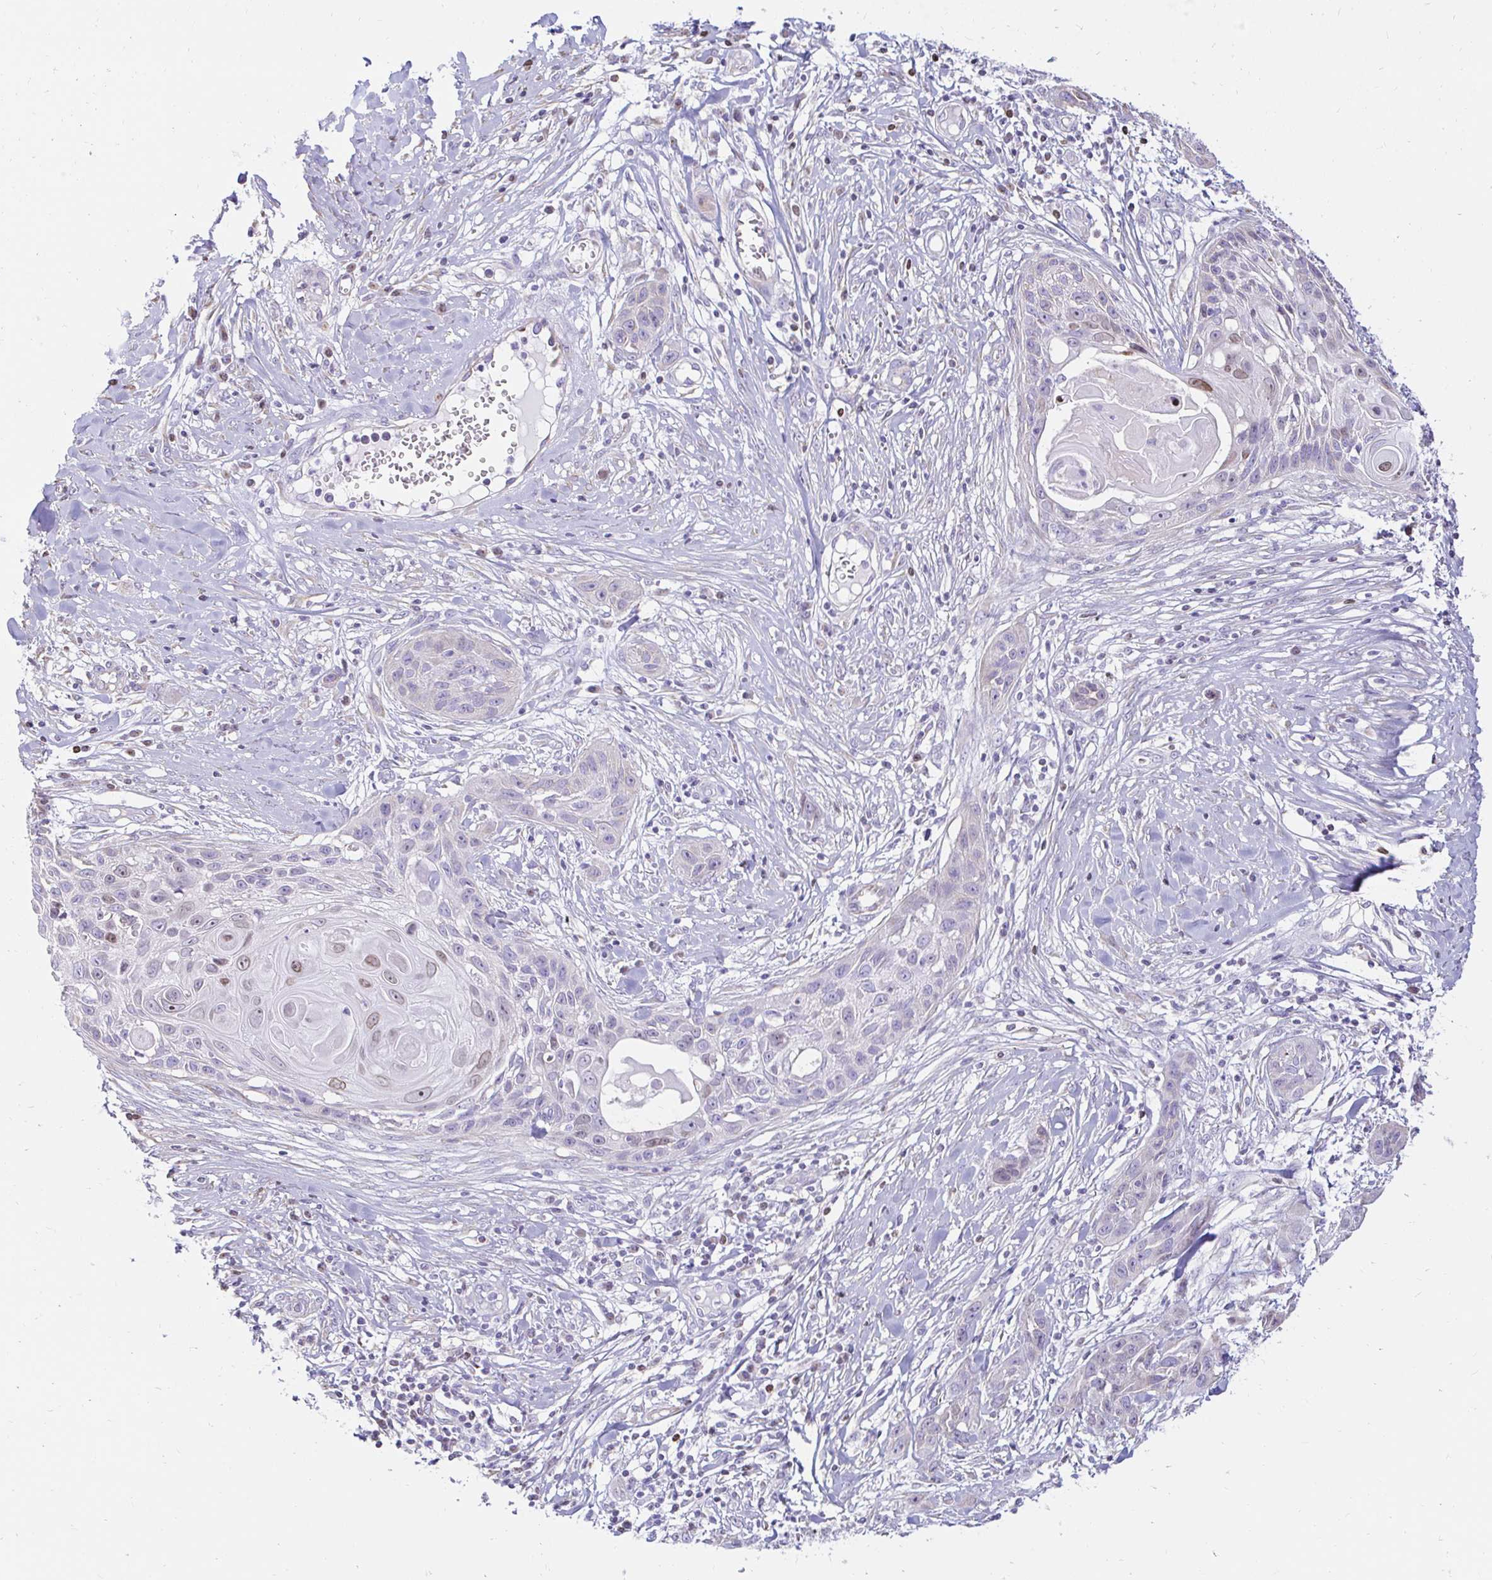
{"staining": {"intensity": "weak", "quantity": "<25%", "location": "nuclear"}, "tissue": "skin cancer", "cell_type": "Tumor cells", "image_type": "cancer", "snomed": [{"axis": "morphology", "description": "Squamous cell carcinoma, NOS"}, {"axis": "topography", "description": "Skin"}, {"axis": "topography", "description": "Vulva"}], "caption": "This histopathology image is of skin cancer (squamous cell carcinoma) stained with immunohistochemistry to label a protein in brown with the nuclei are counter-stained blue. There is no staining in tumor cells.", "gene": "CAPSL", "patient": {"sex": "female", "age": 83}}